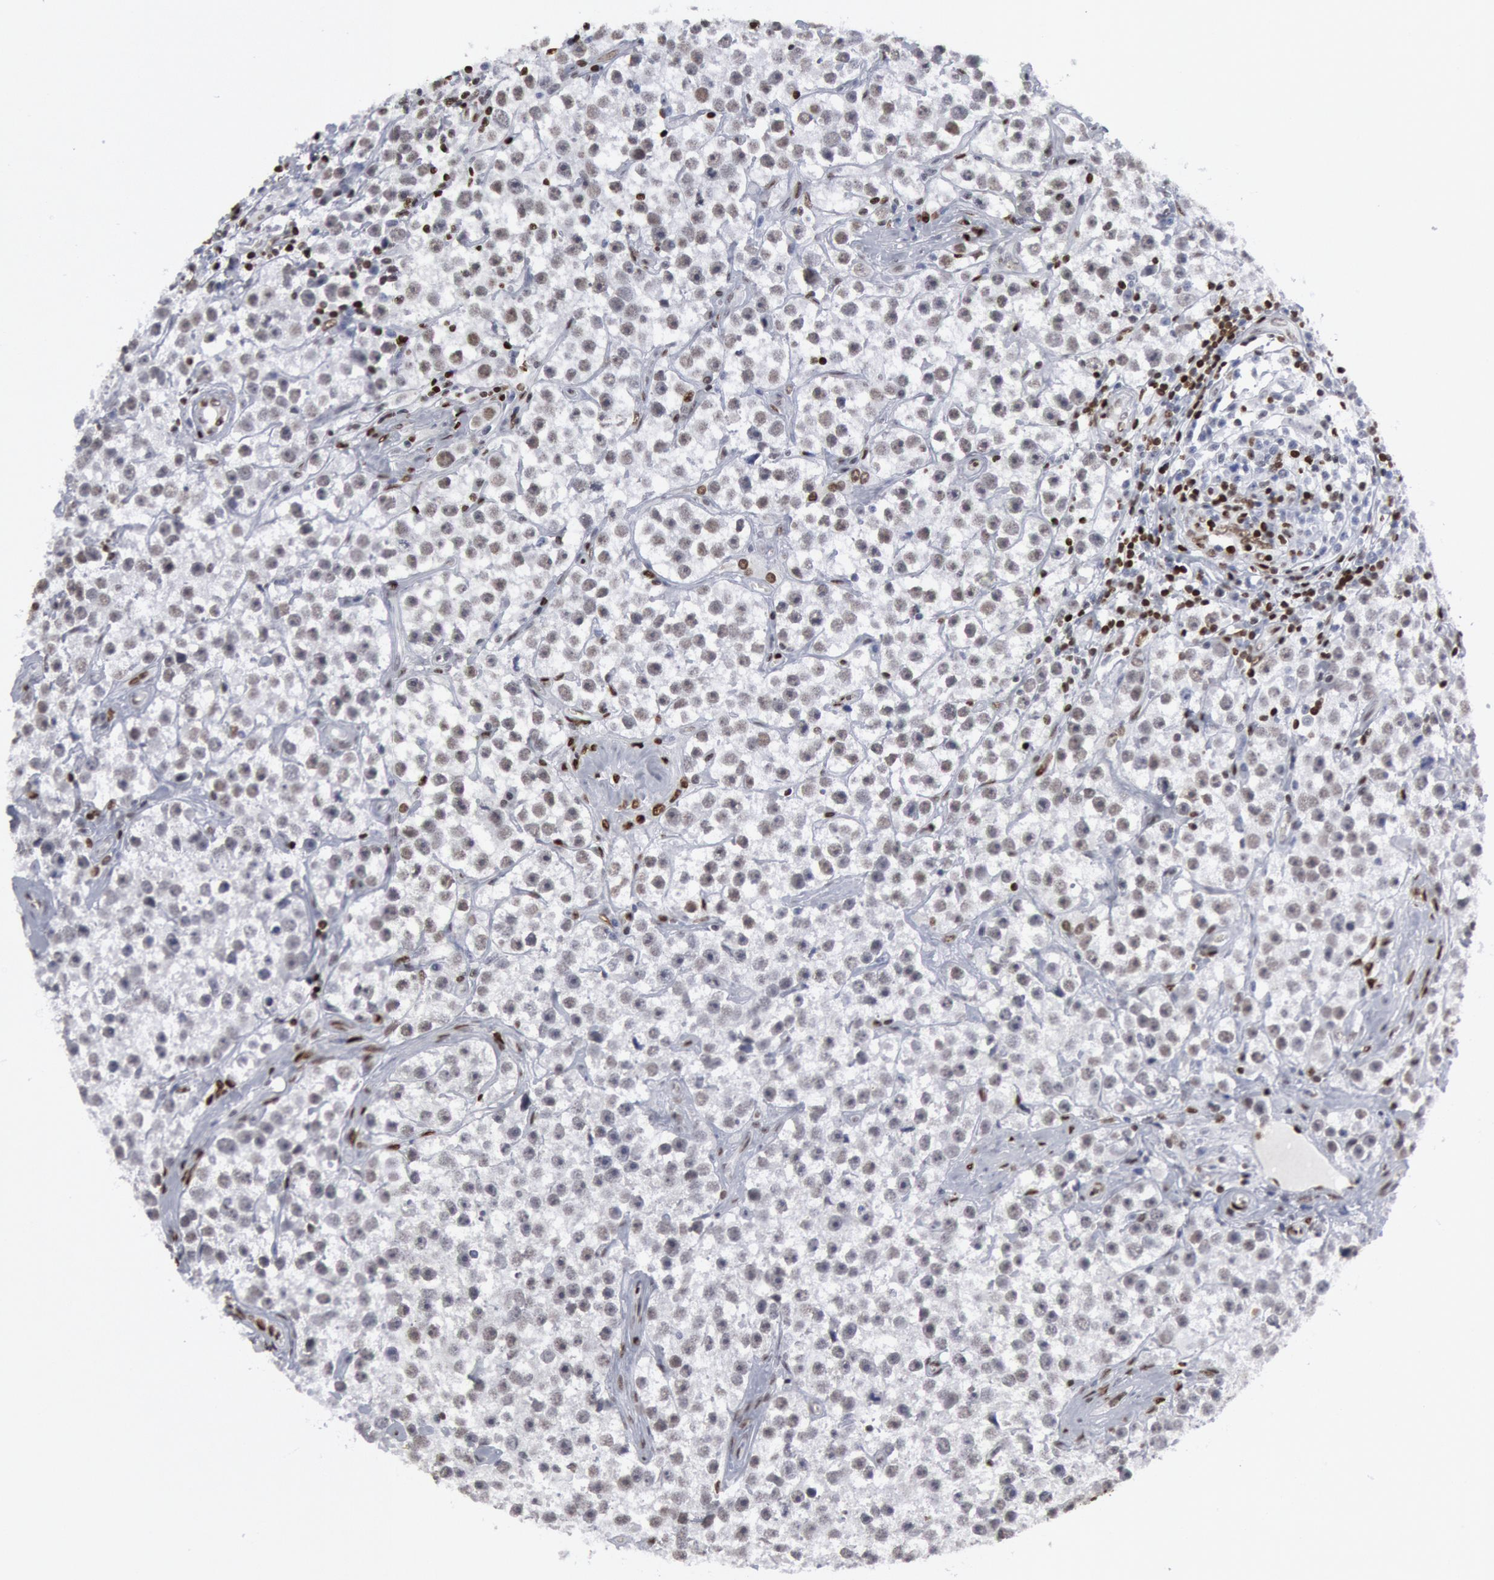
{"staining": {"intensity": "weak", "quantity": "25%-75%", "location": "nuclear"}, "tissue": "testis cancer", "cell_type": "Tumor cells", "image_type": "cancer", "snomed": [{"axis": "morphology", "description": "Seminoma, NOS"}, {"axis": "topography", "description": "Testis"}], "caption": "Immunohistochemistry (IHC) (DAB) staining of human seminoma (testis) displays weak nuclear protein staining in about 25%-75% of tumor cells. (IHC, brightfield microscopy, high magnification).", "gene": "MECP2", "patient": {"sex": "male", "age": 32}}